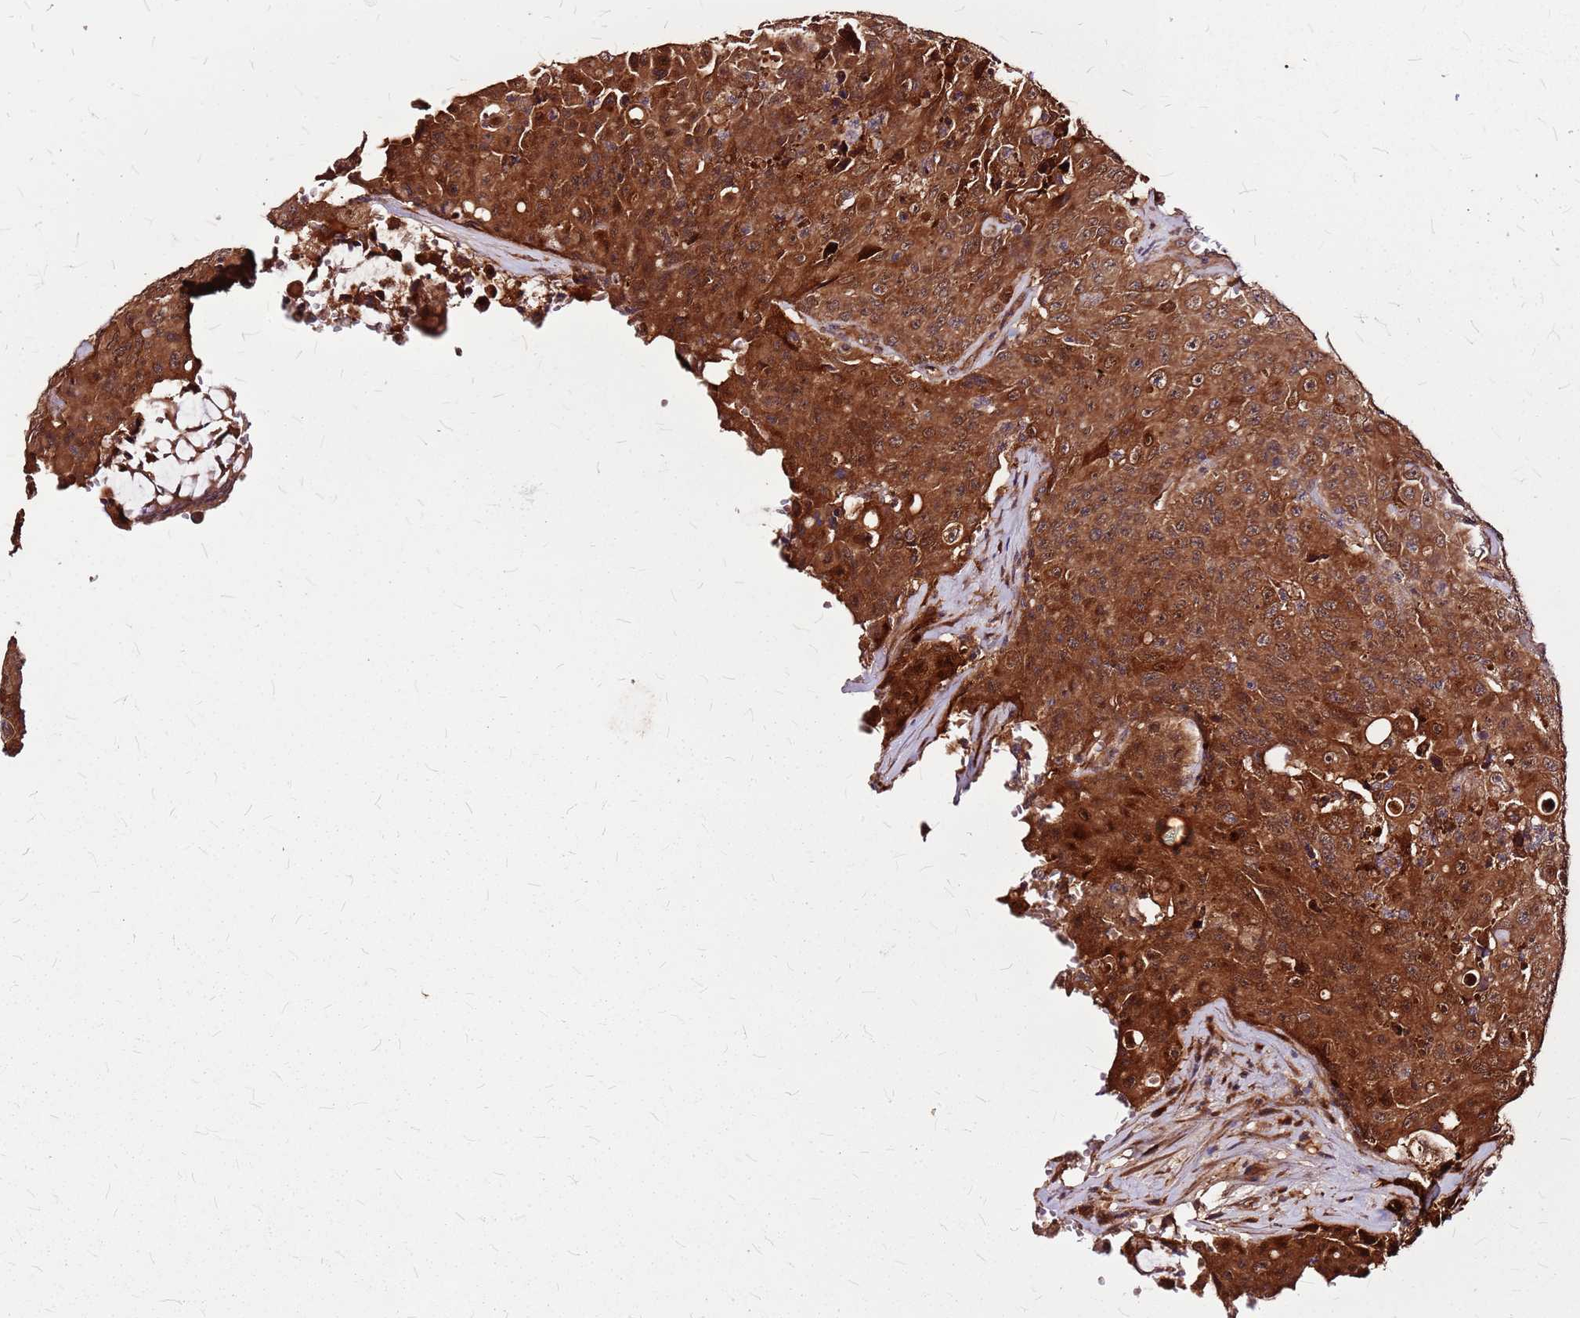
{"staining": {"intensity": "strong", "quantity": ">75%", "location": "cytoplasmic/membranous"}, "tissue": "colorectal cancer", "cell_type": "Tumor cells", "image_type": "cancer", "snomed": [{"axis": "morphology", "description": "Adenocarcinoma, NOS"}, {"axis": "topography", "description": "Colon"}], "caption": "This is a photomicrograph of IHC staining of colorectal cancer, which shows strong expression in the cytoplasmic/membranous of tumor cells.", "gene": "LYPLAL1", "patient": {"sex": "male", "age": 51}}